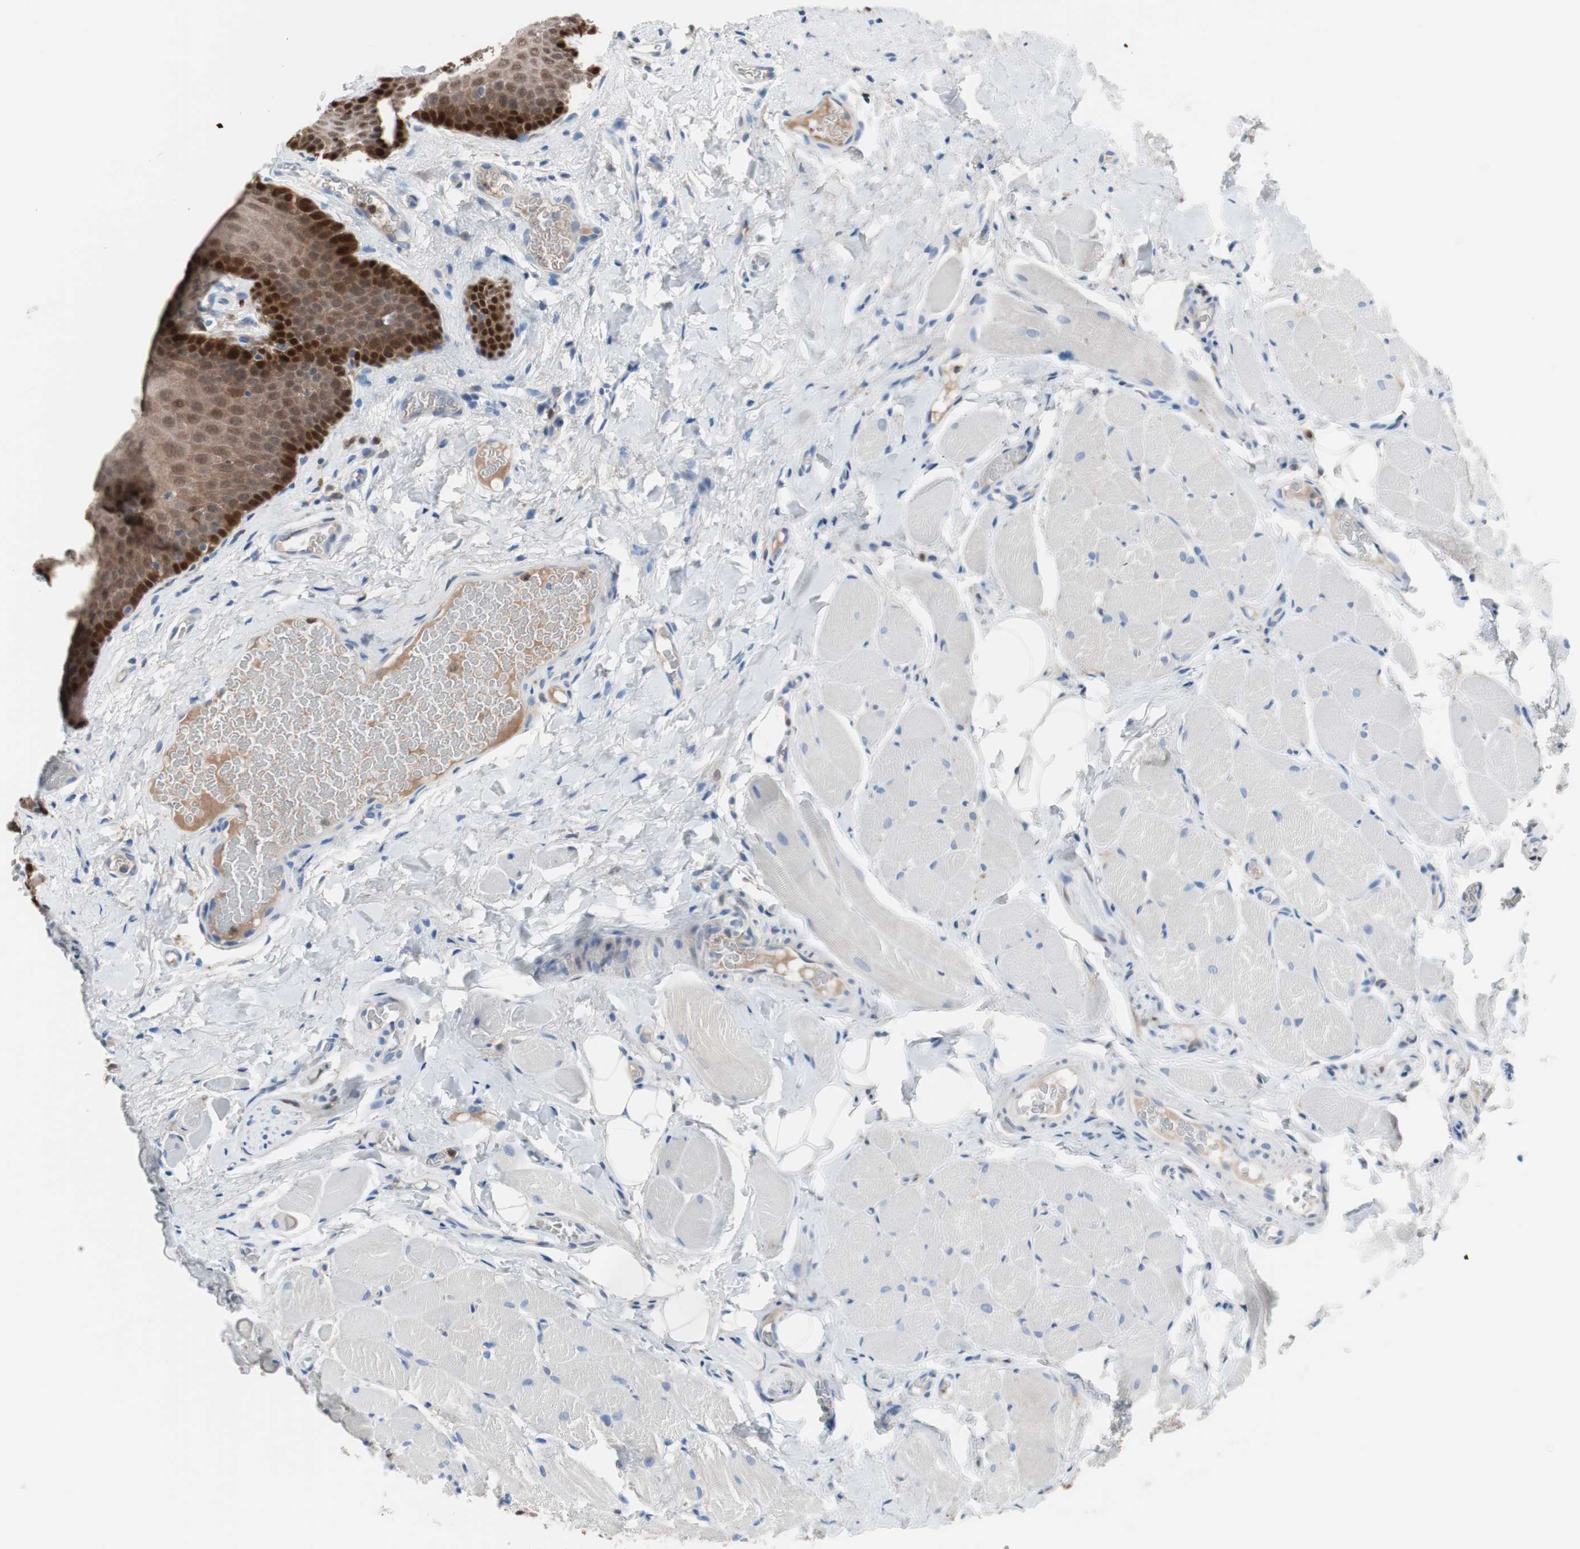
{"staining": {"intensity": "strong", "quantity": "25%-75%", "location": "cytoplasmic/membranous,nuclear"}, "tissue": "oral mucosa", "cell_type": "Squamous epithelial cells", "image_type": "normal", "snomed": [{"axis": "morphology", "description": "Normal tissue, NOS"}, {"axis": "topography", "description": "Oral tissue"}], "caption": "An image of human oral mucosa stained for a protein demonstrates strong cytoplasmic/membranous,nuclear brown staining in squamous epithelial cells. (DAB (3,3'-diaminobenzidine) IHC with brightfield microscopy, high magnification).", "gene": "IL18", "patient": {"sex": "male", "age": 54}}